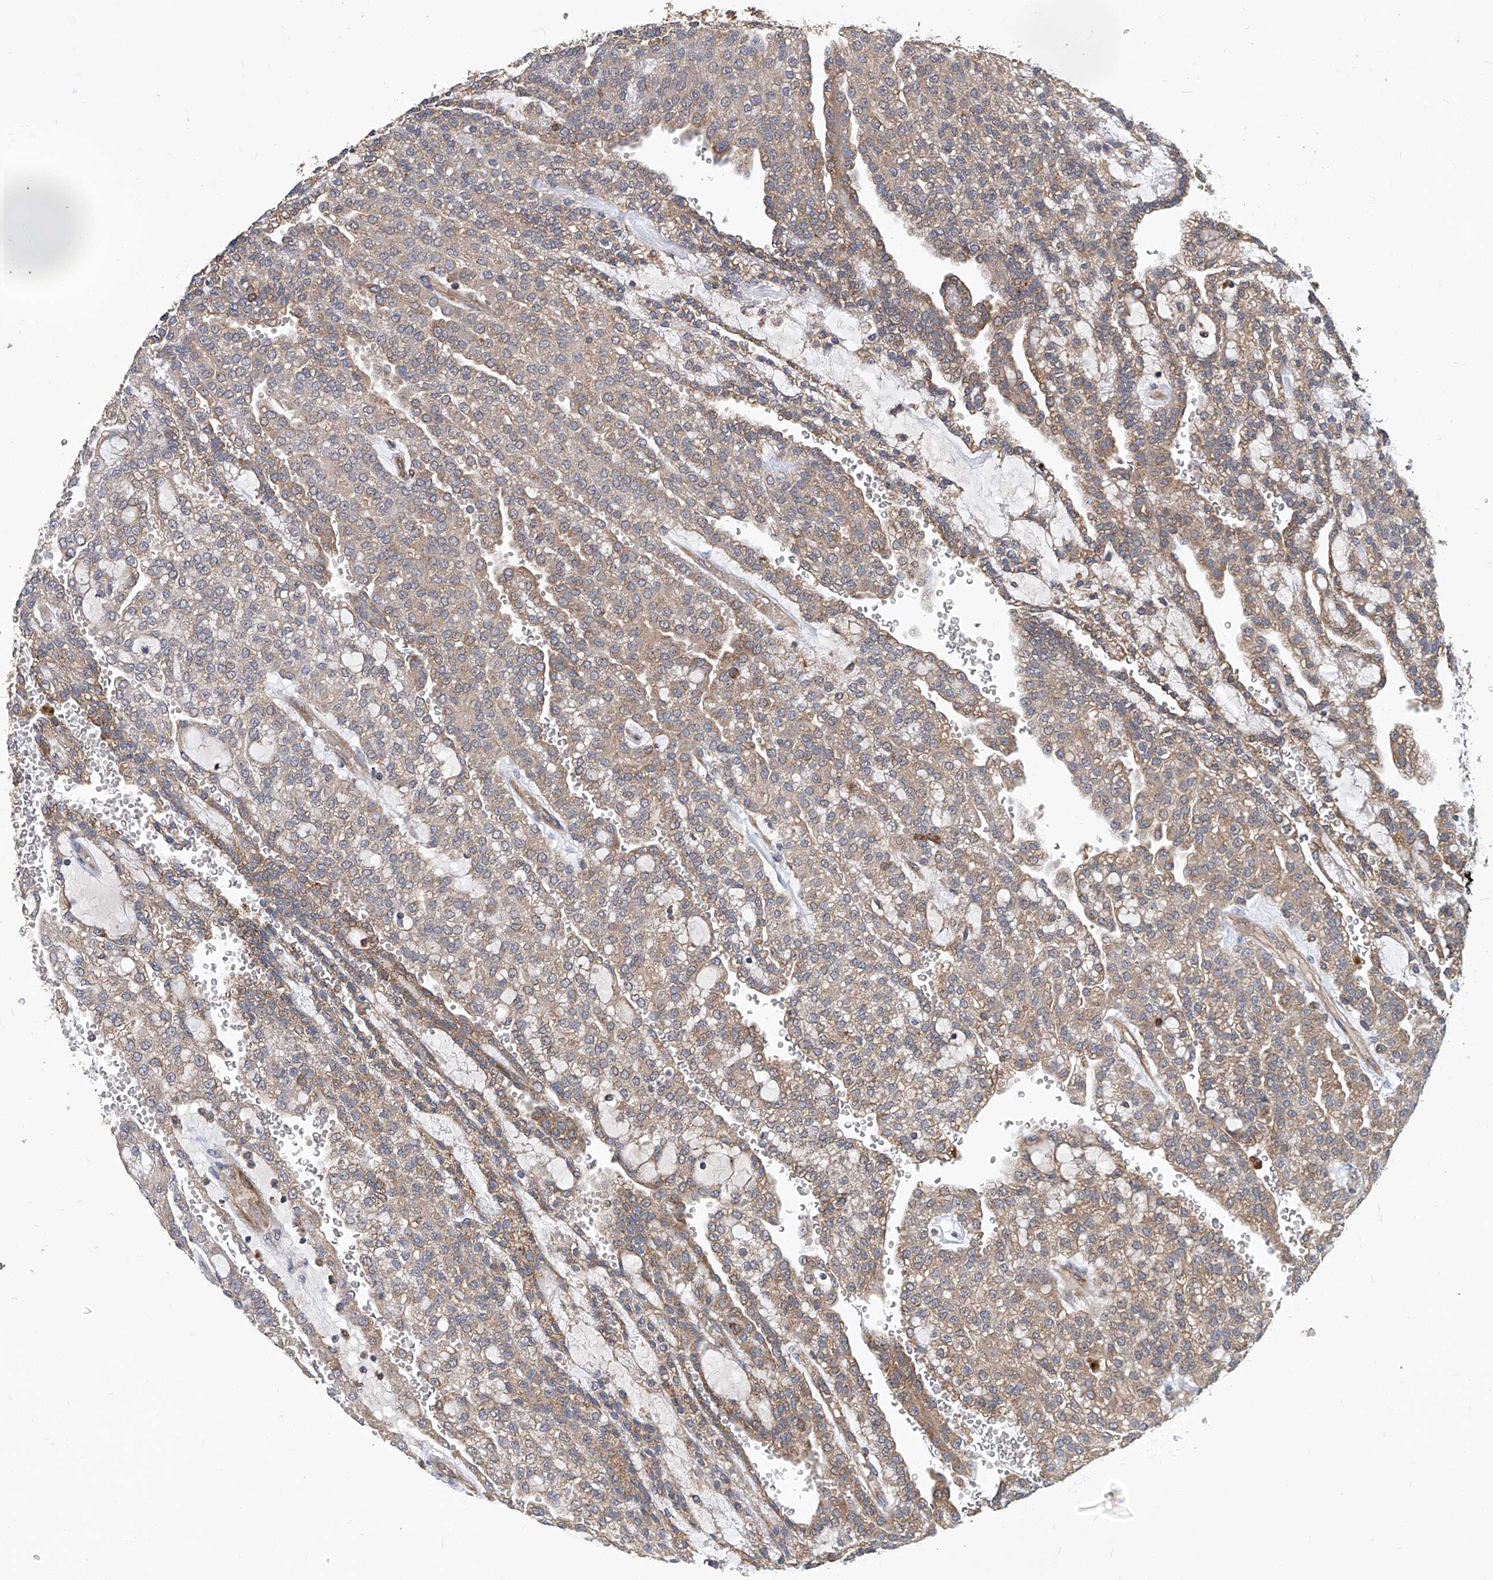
{"staining": {"intensity": "moderate", "quantity": ">75%", "location": "cytoplasmic/membranous"}, "tissue": "renal cancer", "cell_type": "Tumor cells", "image_type": "cancer", "snomed": [{"axis": "morphology", "description": "Adenocarcinoma, NOS"}, {"axis": "topography", "description": "Kidney"}], "caption": "Immunohistochemical staining of adenocarcinoma (renal) reveals medium levels of moderate cytoplasmic/membranous positivity in approximately >75% of tumor cells.", "gene": "TNFRSF13B", "patient": {"sex": "male", "age": 63}}